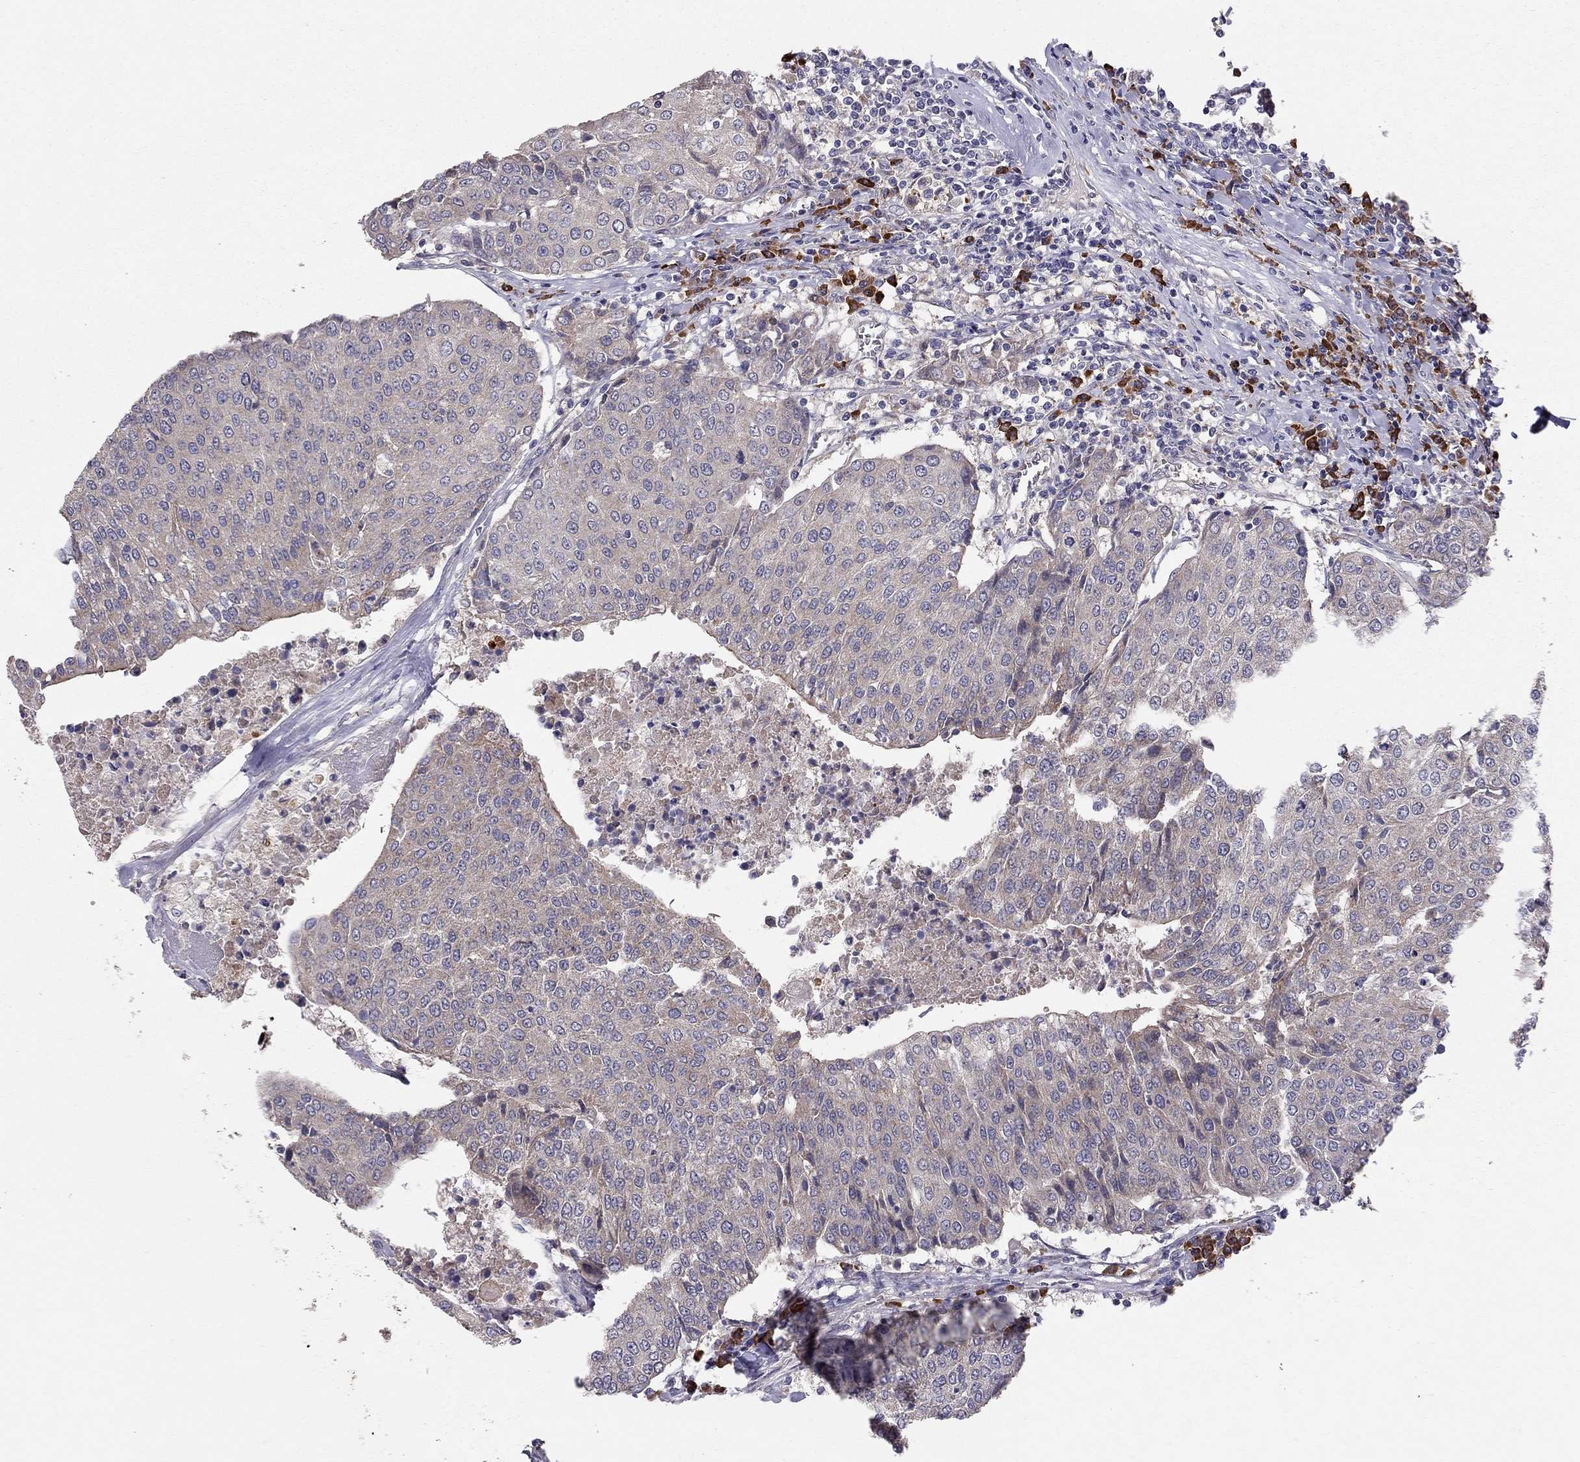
{"staining": {"intensity": "weak", "quantity": "<25%", "location": "cytoplasmic/membranous"}, "tissue": "urothelial cancer", "cell_type": "Tumor cells", "image_type": "cancer", "snomed": [{"axis": "morphology", "description": "Urothelial carcinoma, High grade"}, {"axis": "topography", "description": "Urinary bladder"}], "caption": "DAB immunohistochemical staining of human urothelial cancer reveals no significant positivity in tumor cells.", "gene": "PIK3CG", "patient": {"sex": "female", "age": 85}}